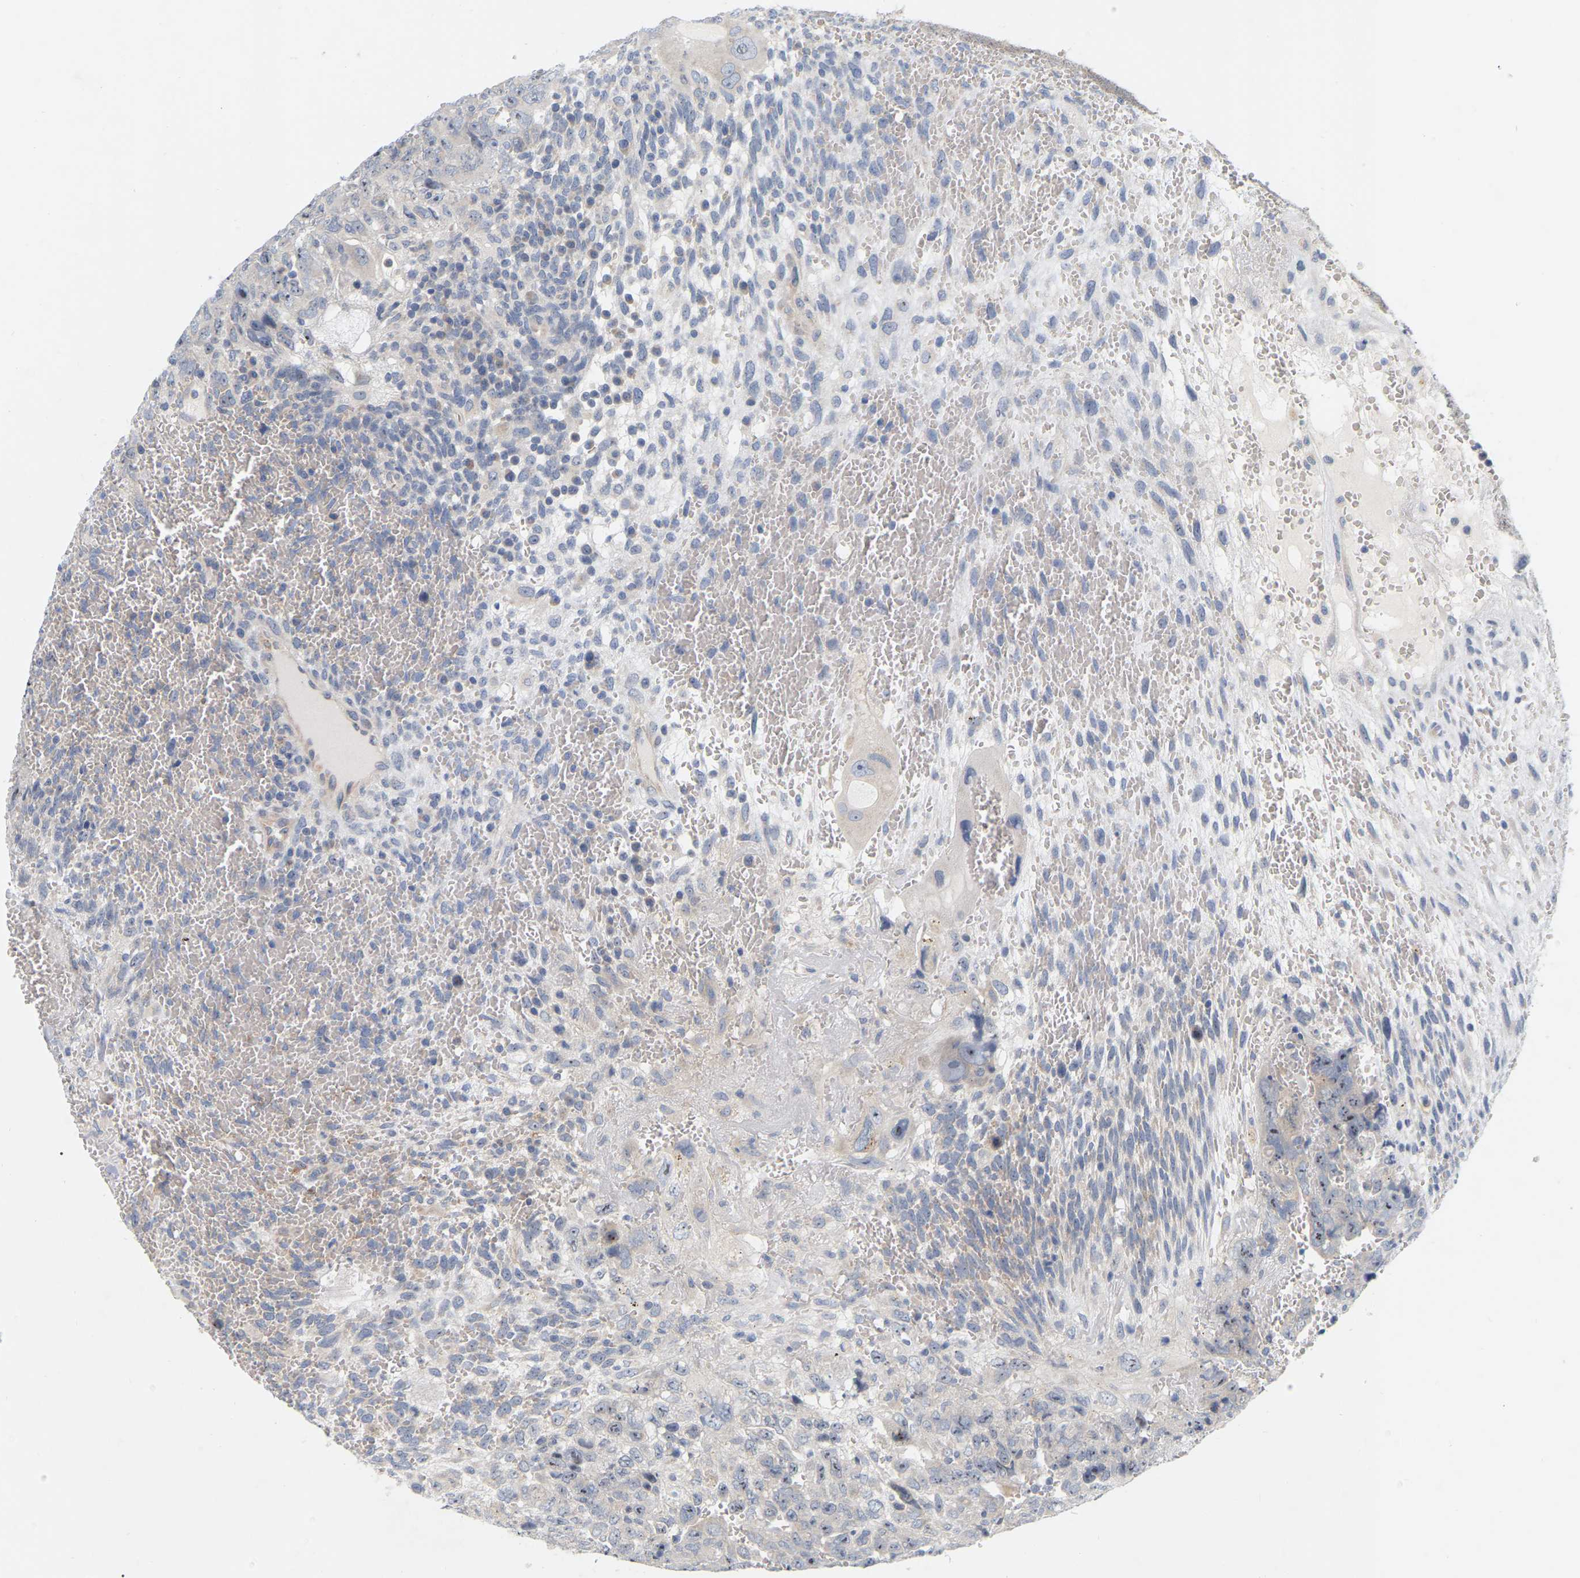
{"staining": {"intensity": "weak", "quantity": ">75%", "location": "nuclear"}, "tissue": "testis cancer", "cell_type": "Tumor cells", "image_type": "cancer", "snomed": [{"axis": "morphology", "description": "Carcinoma, Embryonal, NOS"}, {"axis": "topography", "description": "Testis"}], "caption": "Immunohistochemical staining of testis cancer exhibits low levels of weak nuclear protein expression in about >75% of tumor cells.", "gene": "MINDY4", "patient": {"sex": "male", "age": 28}}